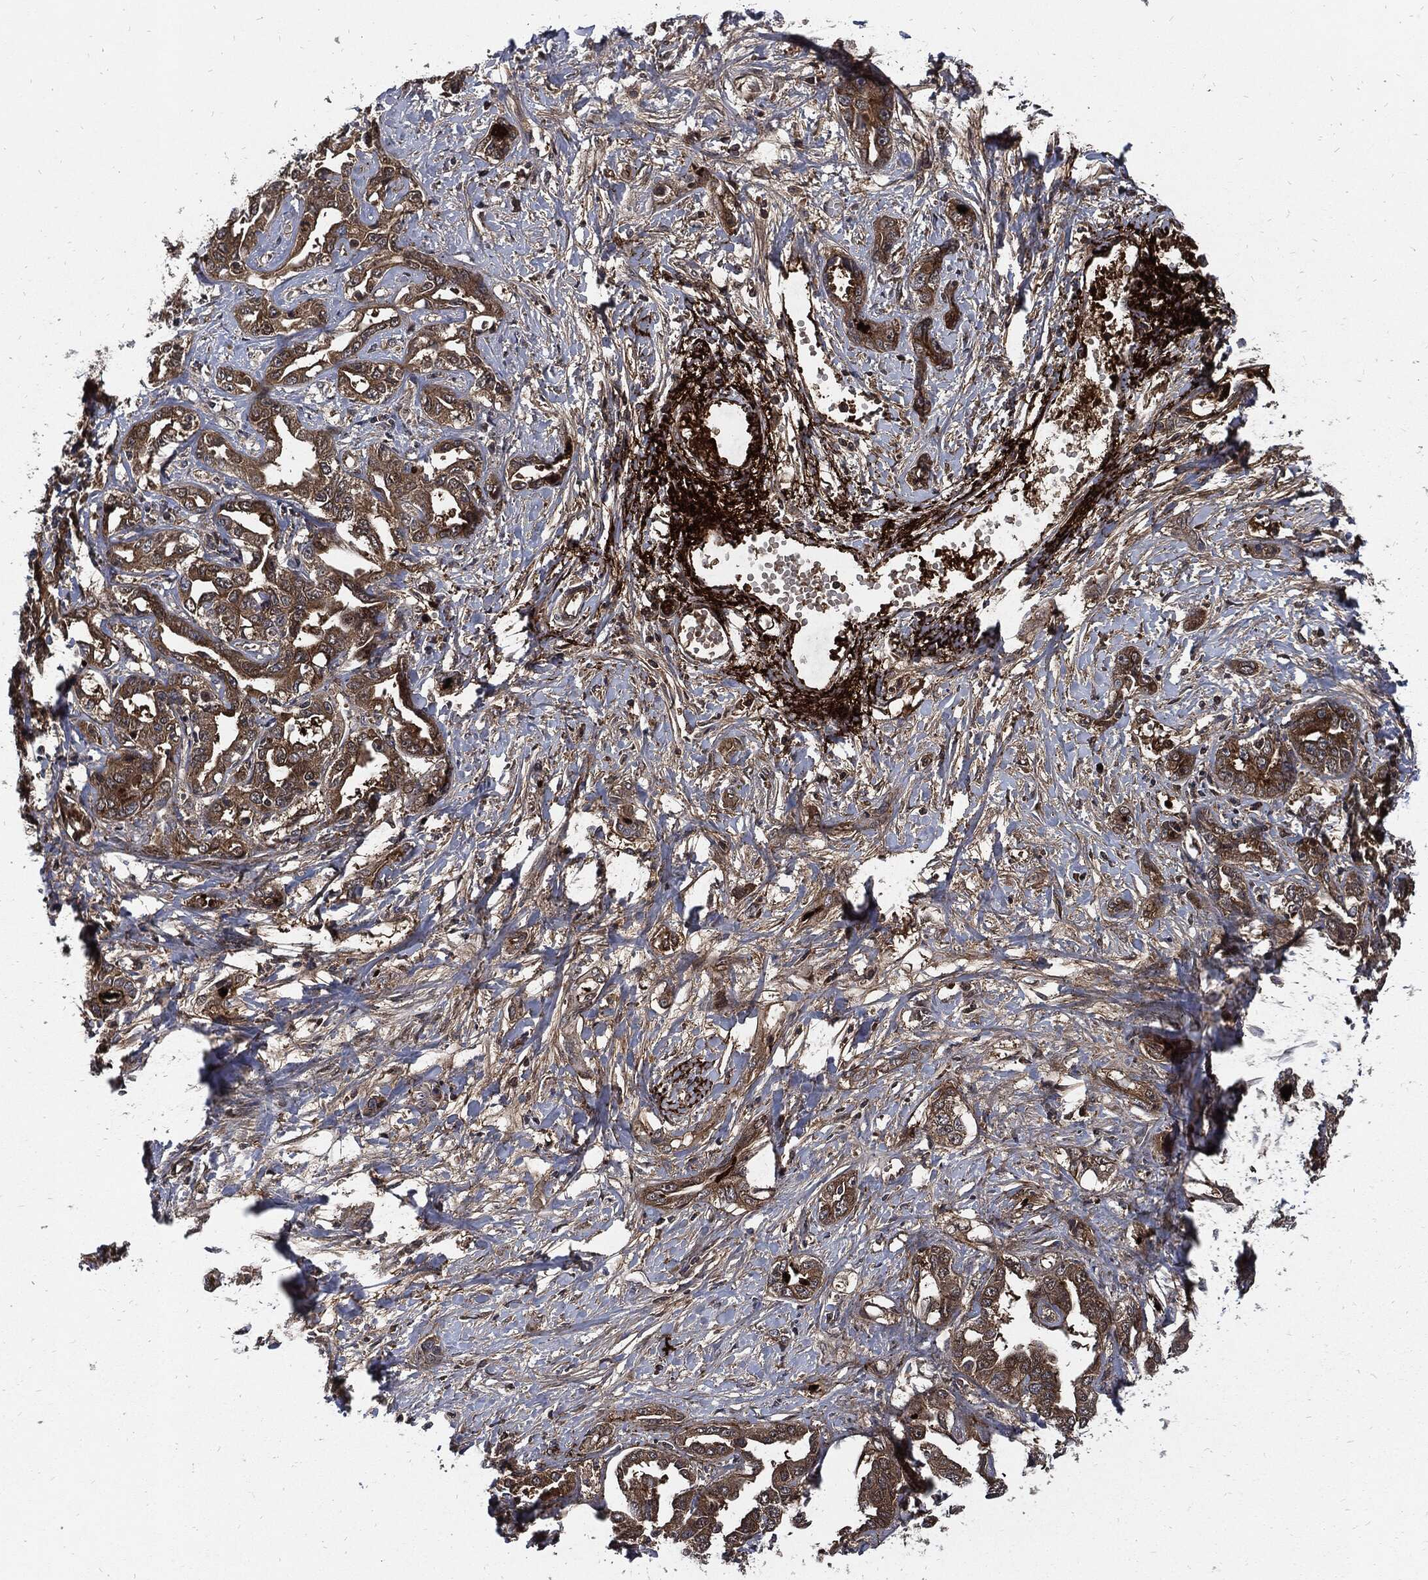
{"staining": {"intensity": "strong", "quantity": ">75%", "location": "cytoplasmic/membranous"}, "tissue": "liver cancer", "cell_type": "Tumor cells", "image_type": "cancer", "snomed": [{"axis": "morphology", "description": "Cholangiocarcinoma"}, {"axis": "topography", "description": "Liver"}], "caption": "A micrograph of human cholangiocarcinoma (liver) stained for a protein exhibits strong cytoplasmic/membranous brown staining in tumor cells.", "gene": "CLU", "patient": {"sex": "male", "age": 59}}